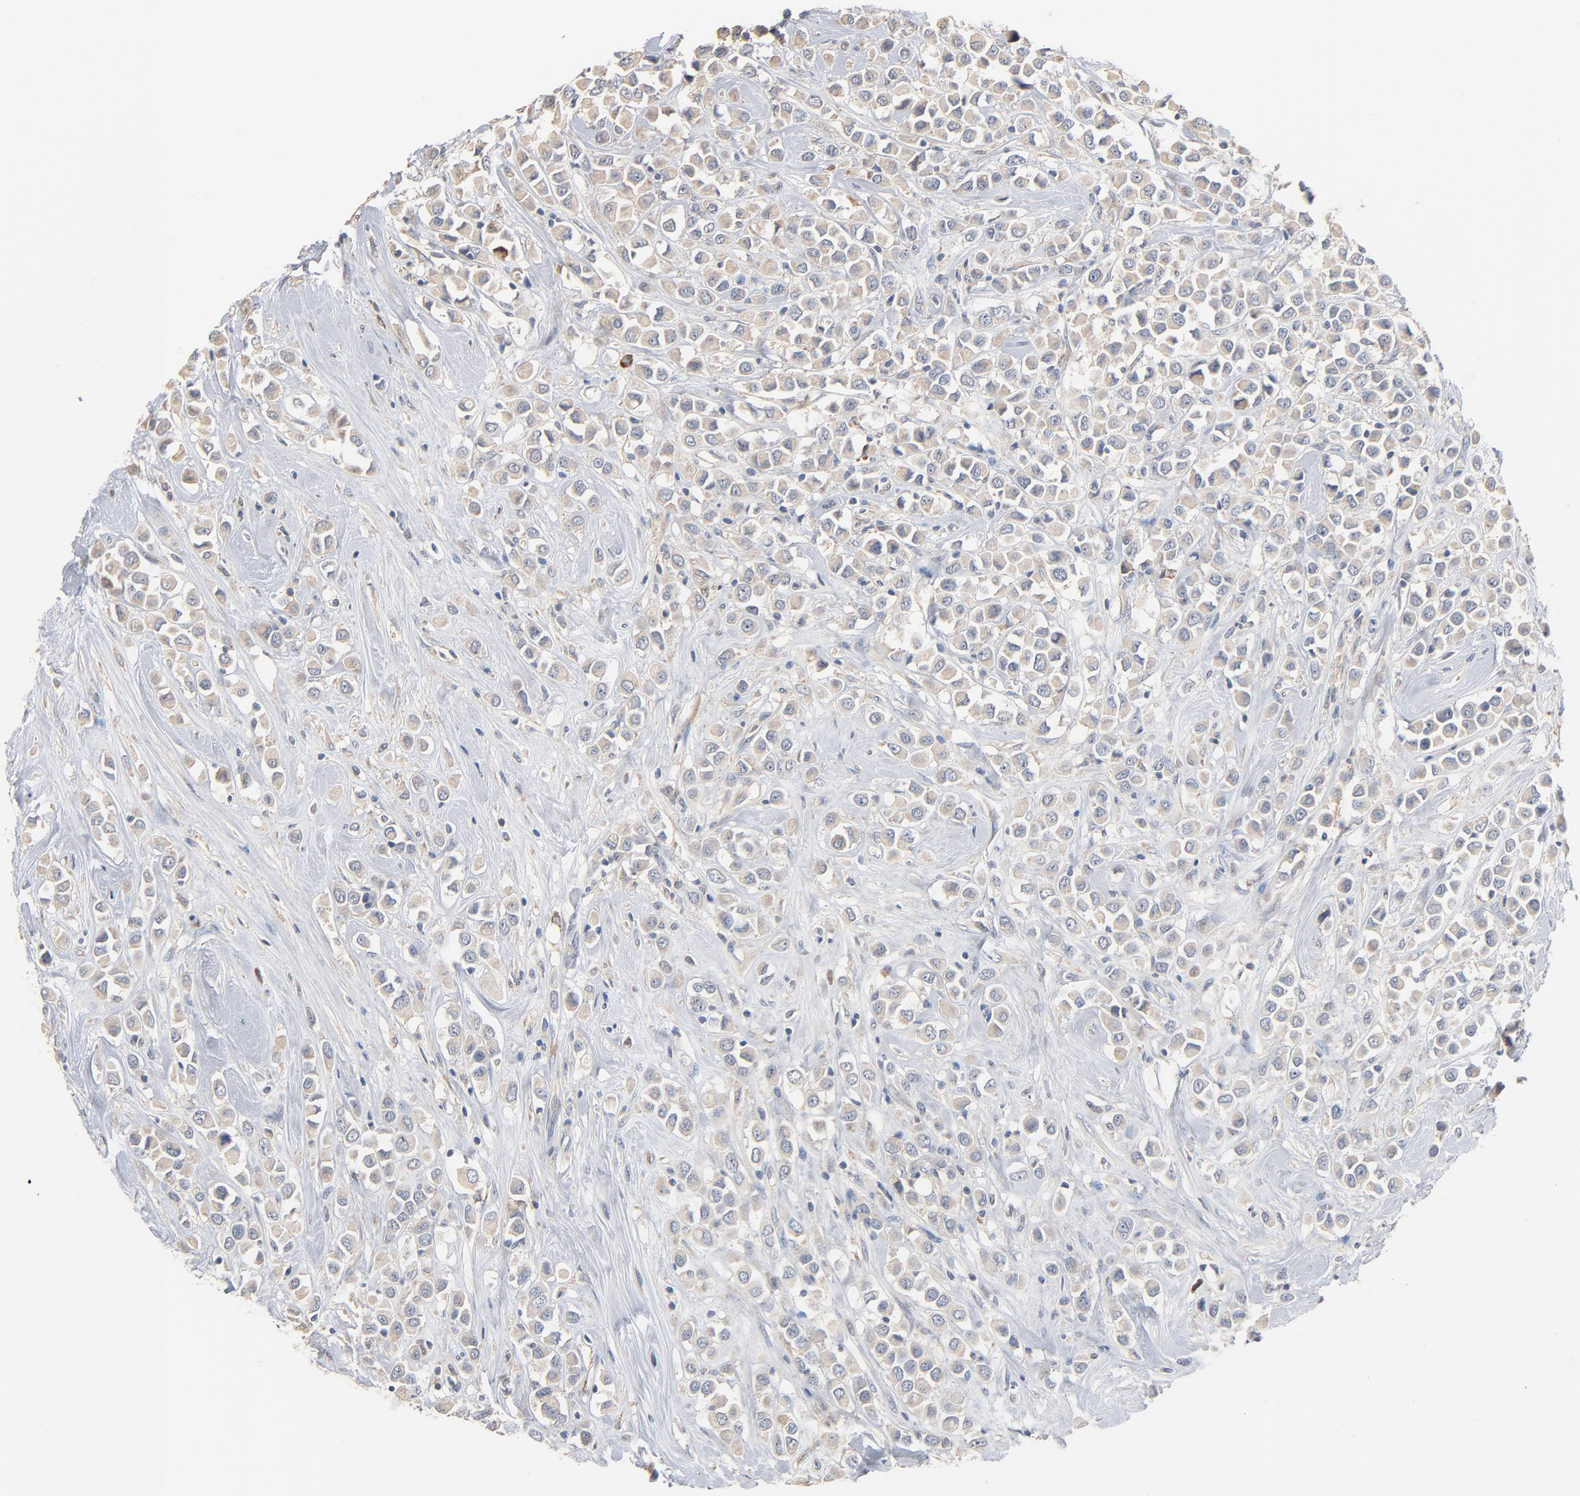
{"staining": {"intensity": "negative", "quantity": "none", "location": "none"}, "tissue": "breast cancer", "cell_type": "Tumor cells", "image_type": "cancer", "snomed": [{"axis": "morphology", "description": "Duct carcinoma"}, {"axis": "topography", "description": "Breast"}], "caption": "Breast cancer (infiltrating ductal carcinoma) was stained to show a protein in brown. There is no significant positivity in tumor cells.", "gene": "ZDHHC8", "patient": {"sex": "female", "age": 61}}